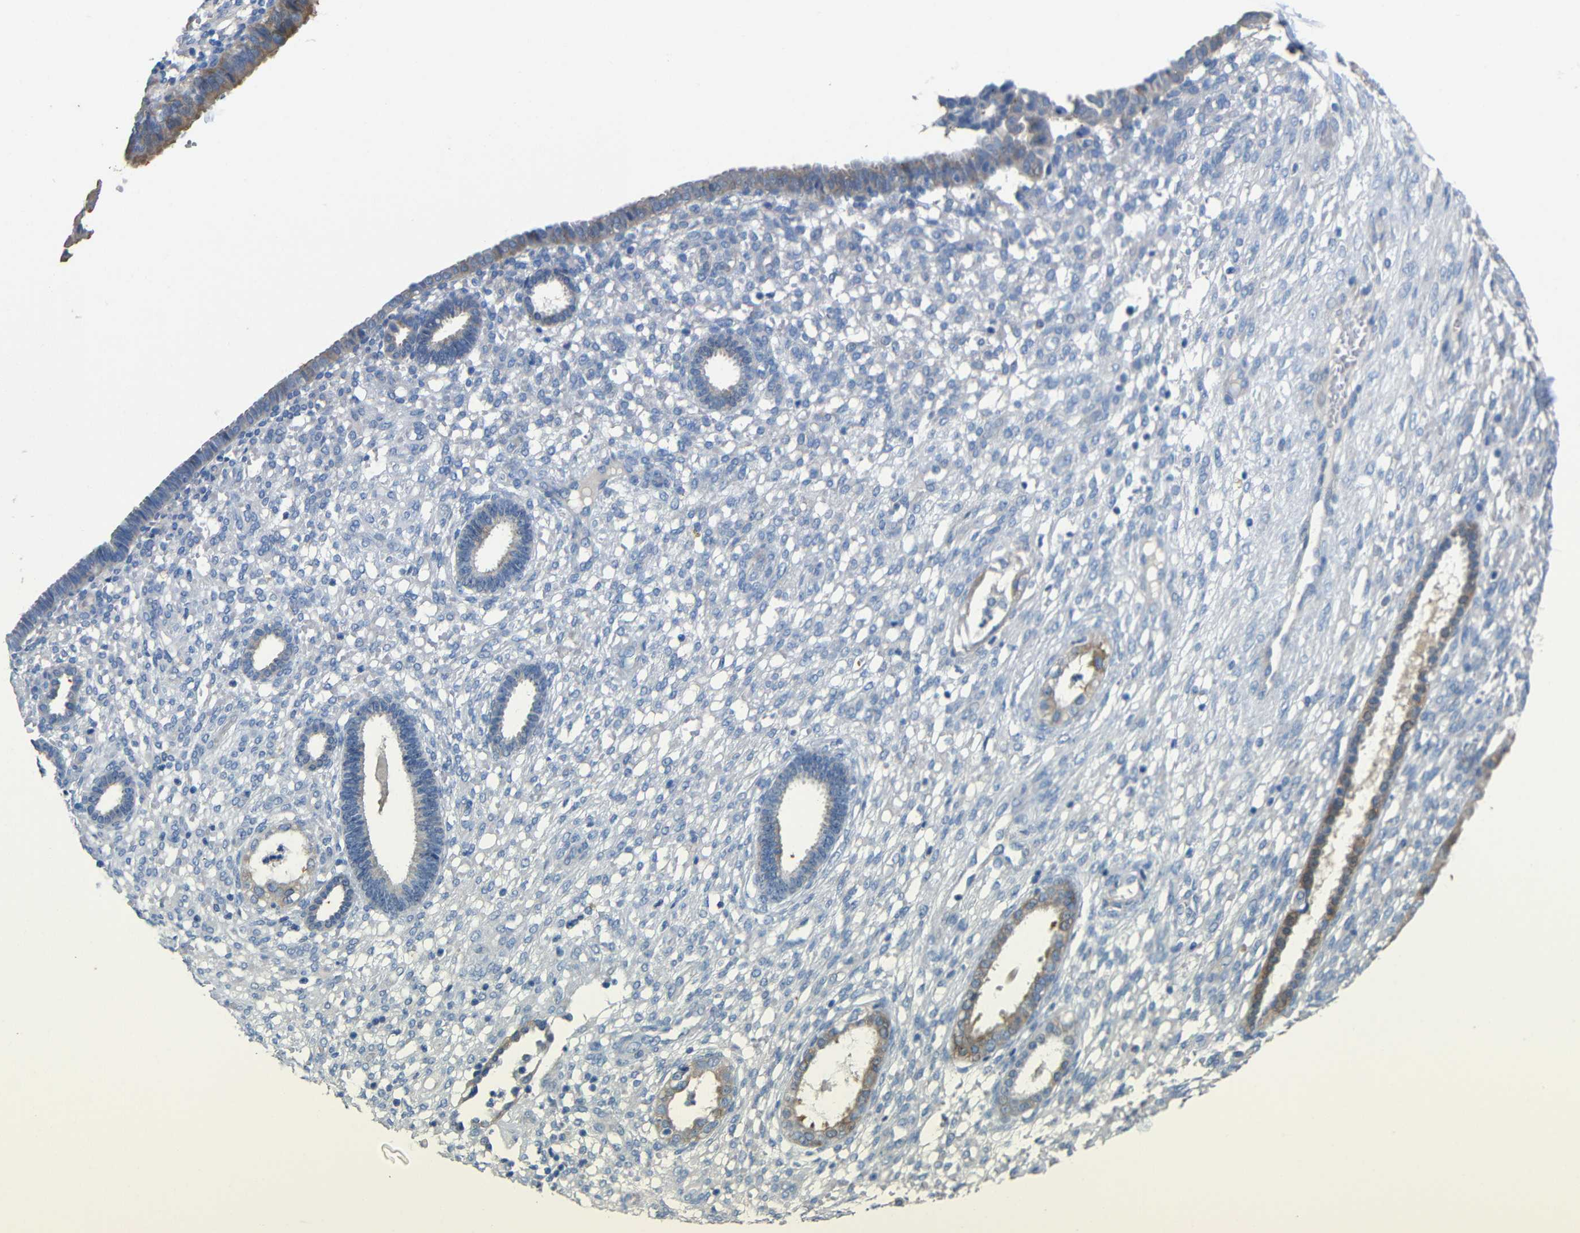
{"staining": {"intensity": "negative", "quantity": "none", "location": "none"}, "tissue": "endometrium", "cell_type": "Cells in endometrial stroma", "image_type": "normal", "snomed": [{"axis": "morphology", "description": "Normal tissue, NOS"}, {"axis": "topography", "description": "Endometrium"}], "caption": "Cells in endometrial stroma show no significant protein staining in unremarkable endometrium. The staining was performed using DAB (3,3'-diaminobenzidine) to visualize the protein expression in brown, while the nuclei were stained in blue with hematoxylin (Magnification: 20x).", "gene": "ACKR2", "patient": {"sex": "female", "age": 61}}